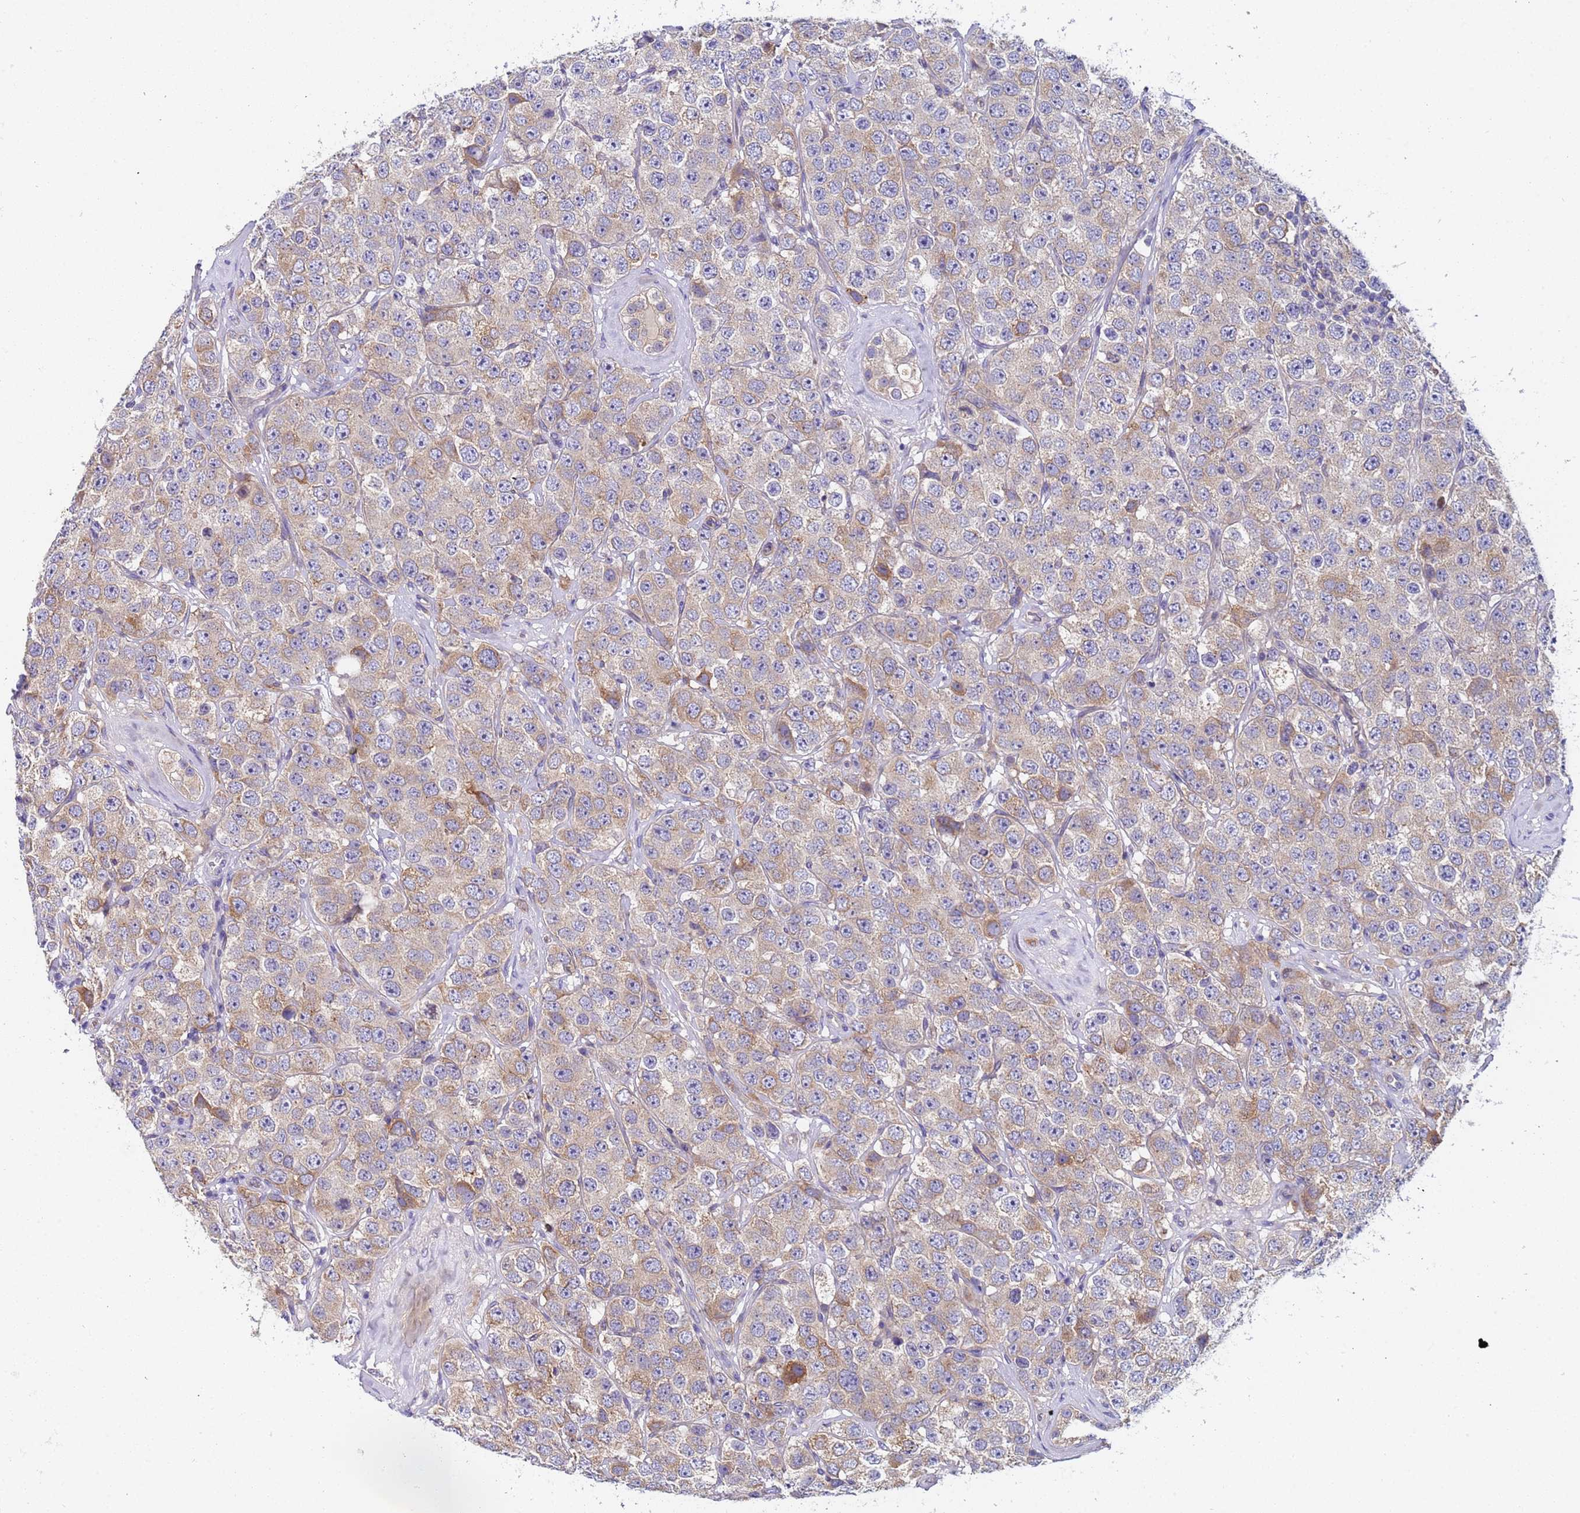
{"staining": {"intensity": "moderate", "quantity": "<25%", "location": "cytoplasmic/membranous"}, "tissue": "testis cancer", "cell_type": "Tumor cells", "image_type": "cancer", "snomed": [{"axis": "morphology", "description": "Seminoma, NOS"}, {"axis": "topography", "description": "Testis"}], "caption": "DAB (3,3'-diaminobenzidine) immunohistochemical staining of testis seminoma exhibits moderate cytoplasmic/membranous protein staining in about <25% of tumor cells. The protein of interest is stained brown, and the nuclei are stained in blue (DAB (3,3'-diaminobenzidine) IHC with brightfield microscopy, high magnification).", "gene": "PAQR7", "patient": {"sex": "male", "age": 28}}